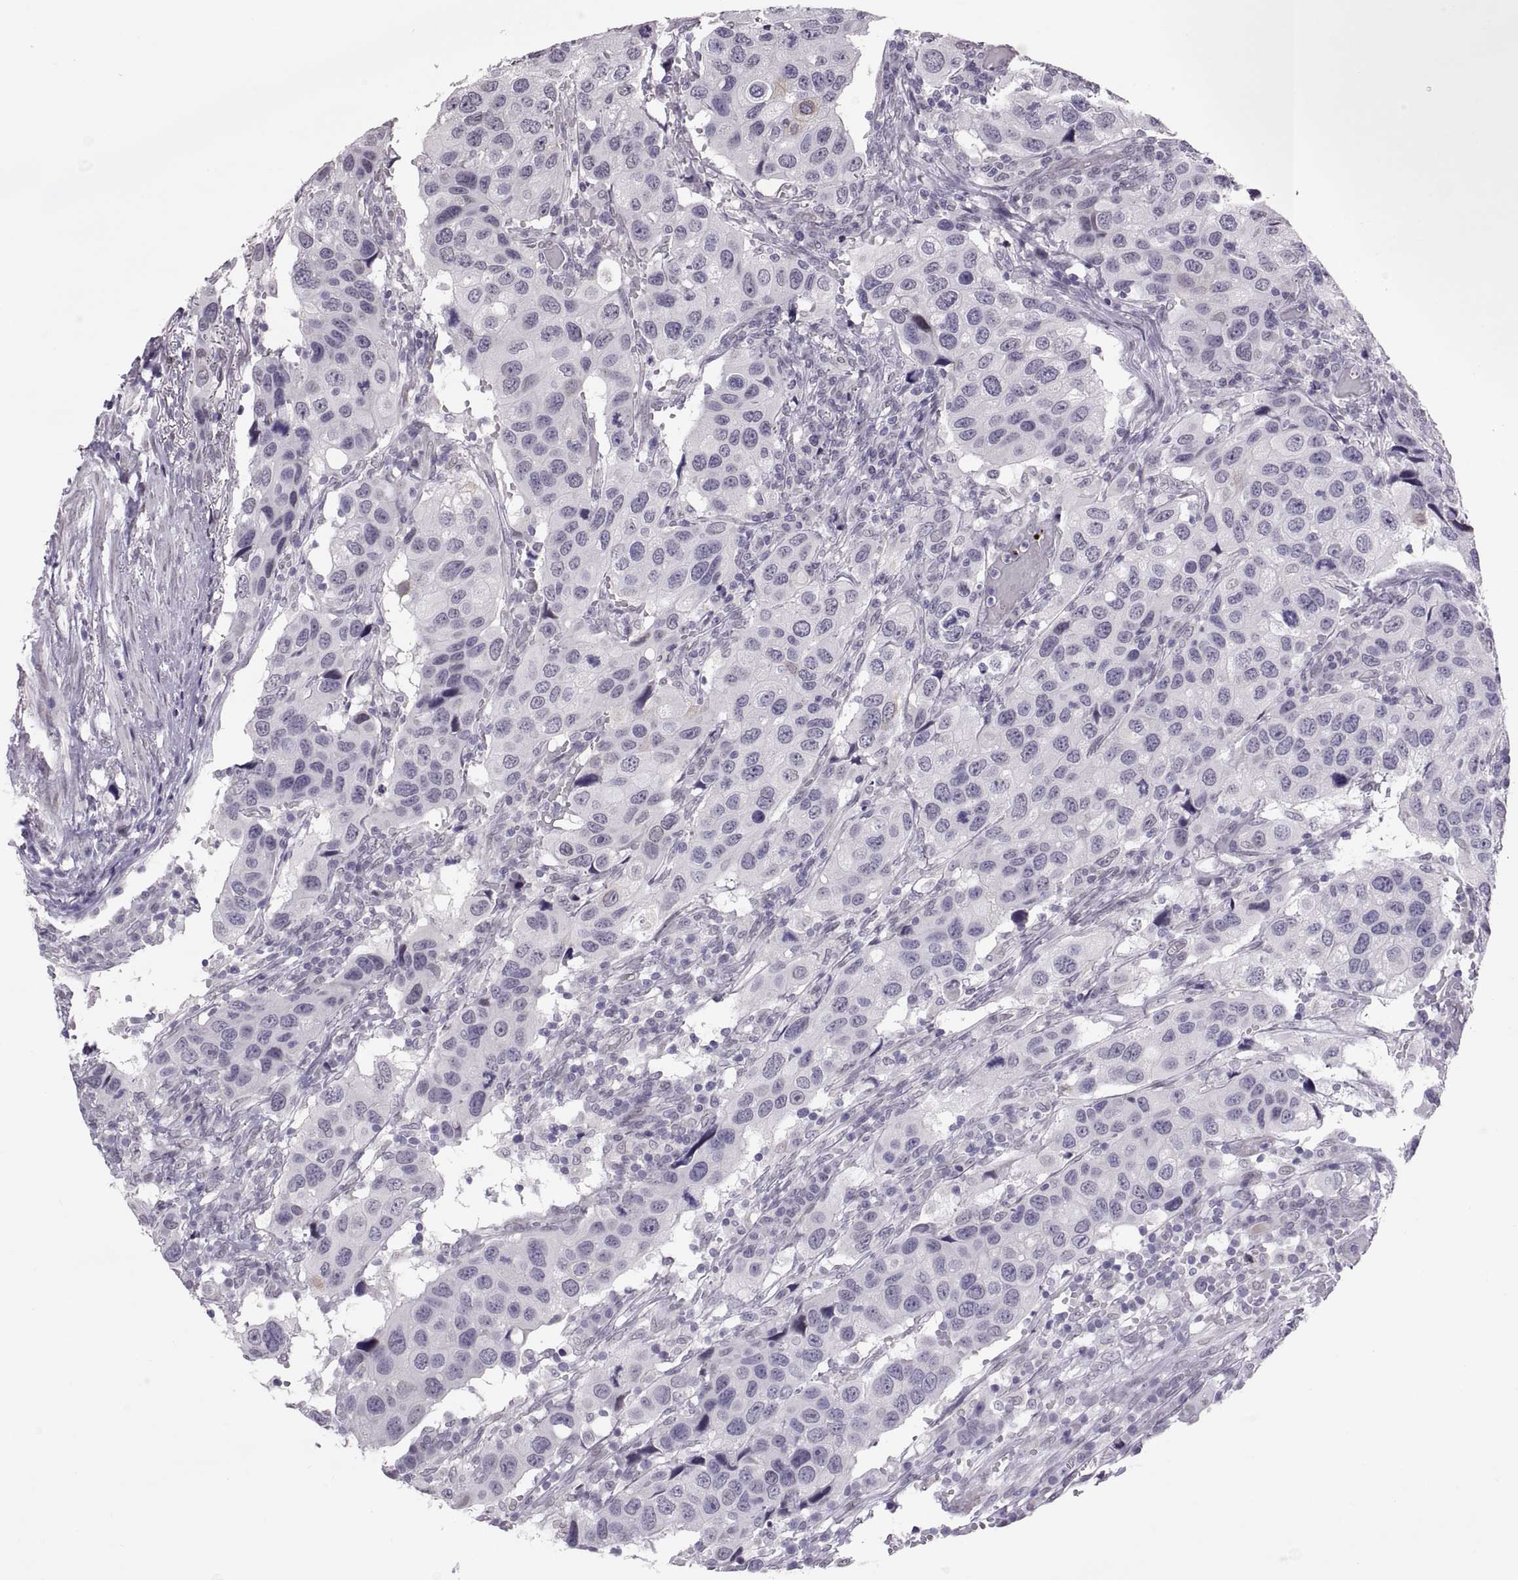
{"staining": {"intensity": "negative", "quantity": "none", "location": "none"}, "tissue": "urothelial cancer", "cell_type": "Tumor cells", "image_type": "cancer", "snomed": [{"axis": "morphology", "description": "Urothelial carcinoma, High grade"}, {"axis": "topography", "description": "Urinary bladder"}], "caption": "Urothelial carcinoma (high-grade) was stained to show a protein in brown. There is no significant staining in tumor cells.", "gene": "KRT77", "patient": {"sex": "male", "age": 79}}